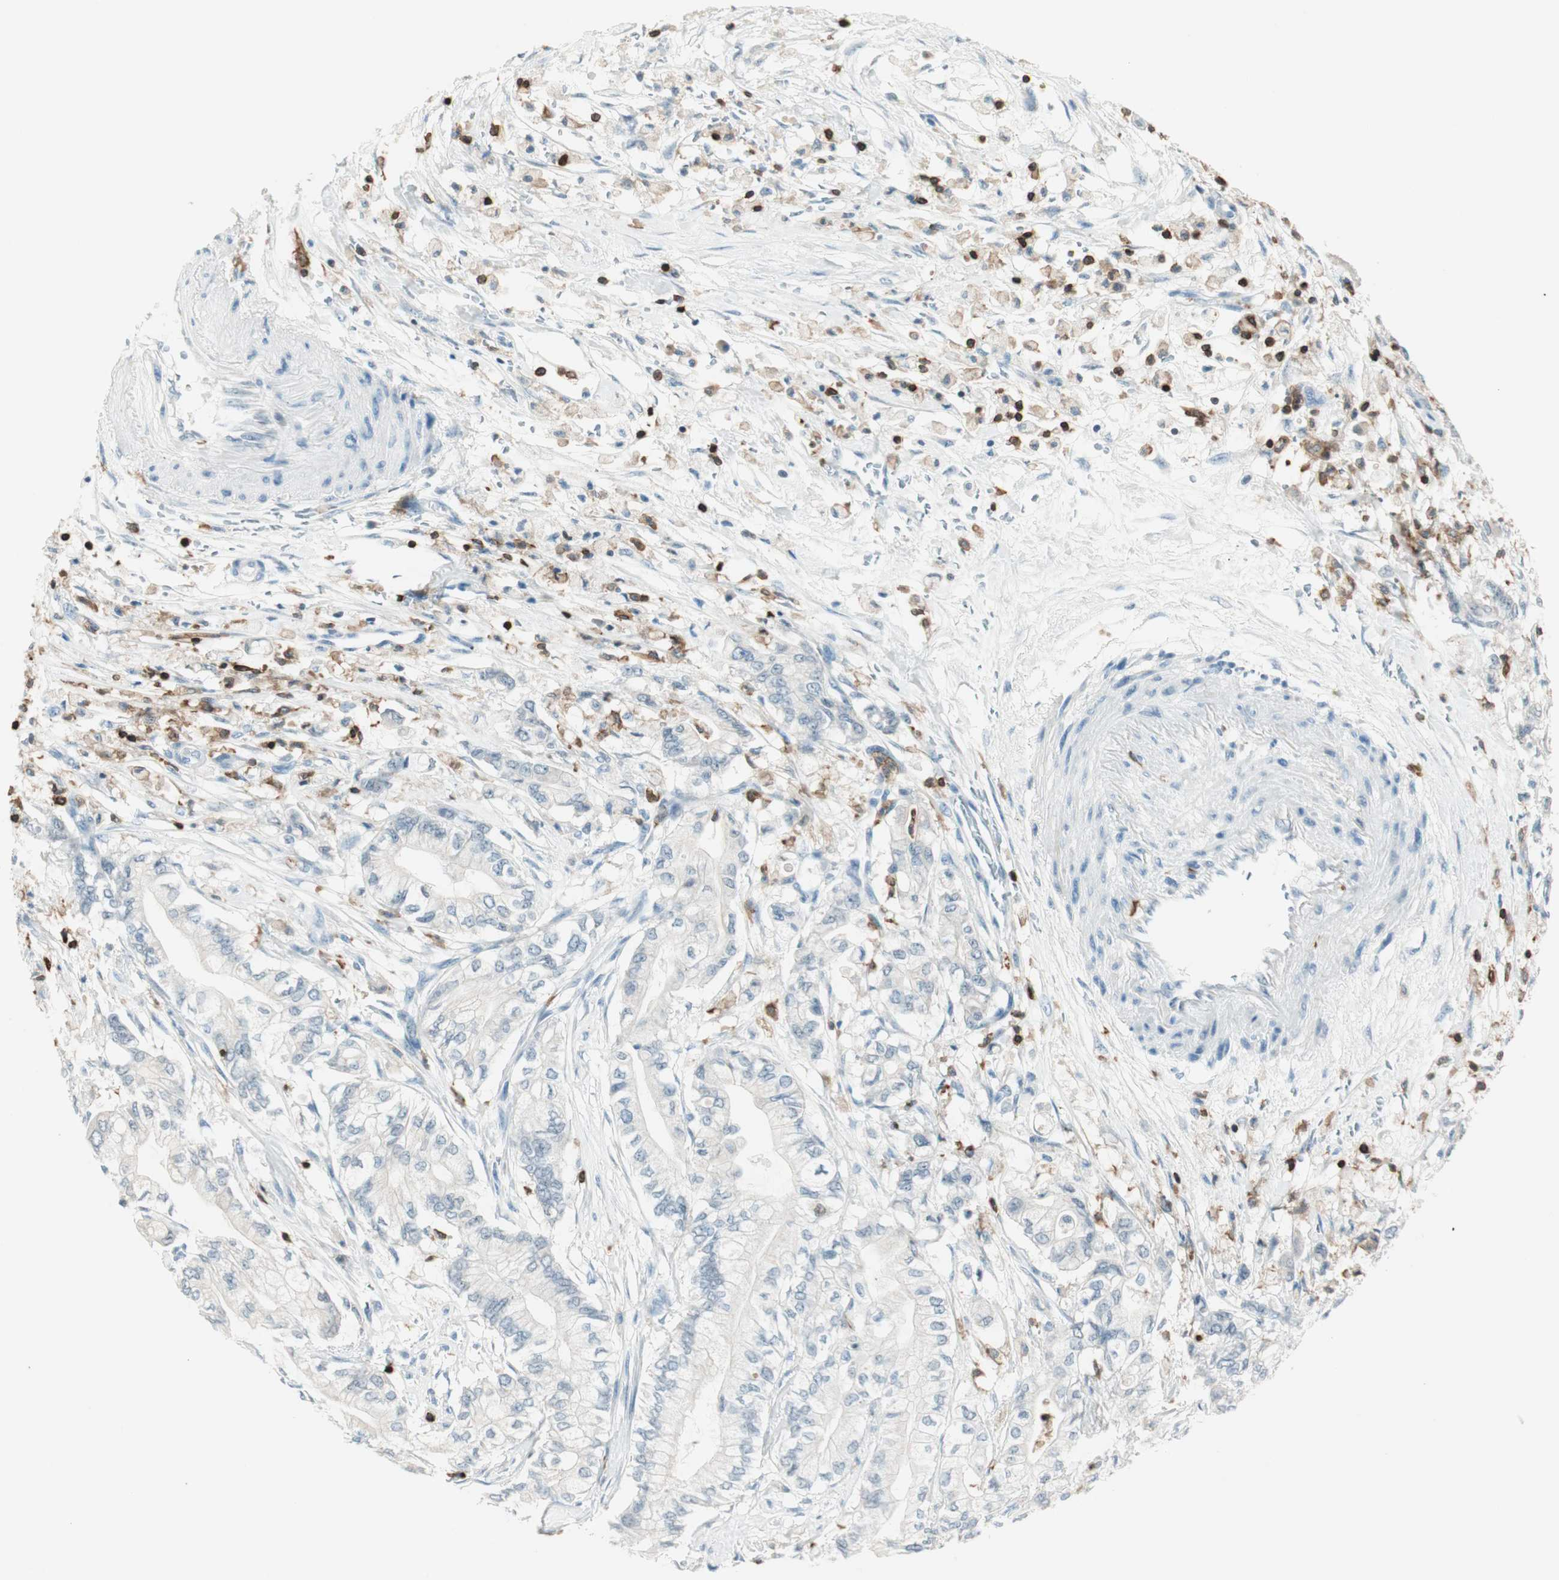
{"staining": {"intensity": "weak", "quantity": "25%-75%", "location": "cytoplasmic/membranous"}, "tissue": "pancreatic cancer", "cell_type": "Tumor cells", "image_type": "cancer", "snomed": [{"axis": "morphology", "description": "Adenocarcinoma, NOS"}, {"axis": "topography", "description": "Pancreas"}], "caption": "IHC (DAB) staining of pancreatic adenocarcinoma exhibits weak cytoplasmic/membranous protein positivity in about 25%-75% of tumor cells. Using DAB (3,3'-diaminobenzidine) (brown) and hematoxylin (blue) stains, captured at high magnification using brightfield microscopy.", "gene": "HPGD", "patient": {"sex": "male", "age": 70}}